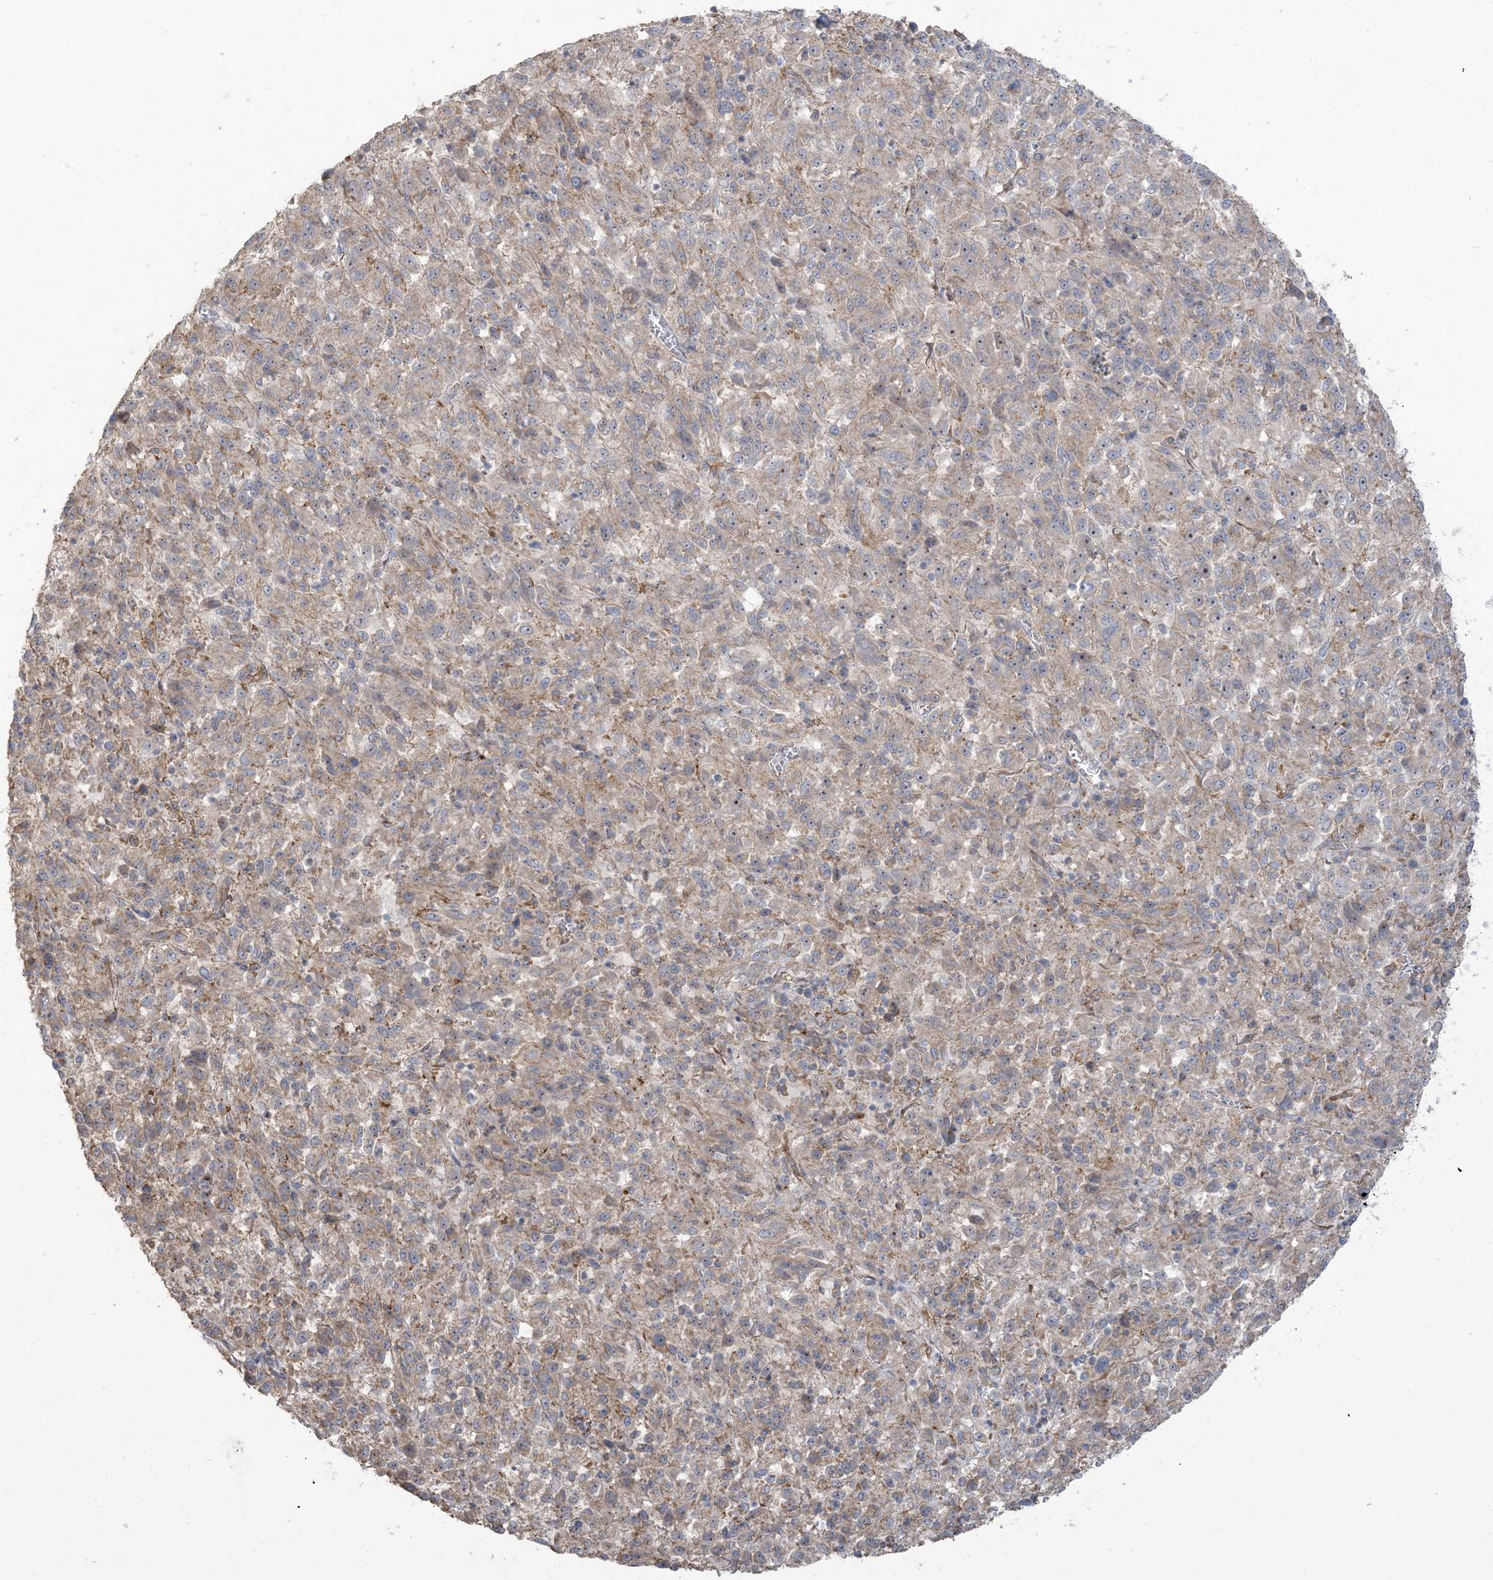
{"staining": {"intensity": "negative", "quantity": "none", "location": "none"}, "tissue": "melanoma", "cell_type": "Tumor cells", "image_type": "cancer", "snomed": [{"axis": "morphology", "description": "Malignant melanoma, Metastatic site"}, {"axis": "topography", "description": "Lung"}], "caption": "Melanoma was stained to show a protein in brown. There is no significant positivity in tumor cells.", "gene": "KLHL18", "patient": {"sex": "male", "age": 64}}